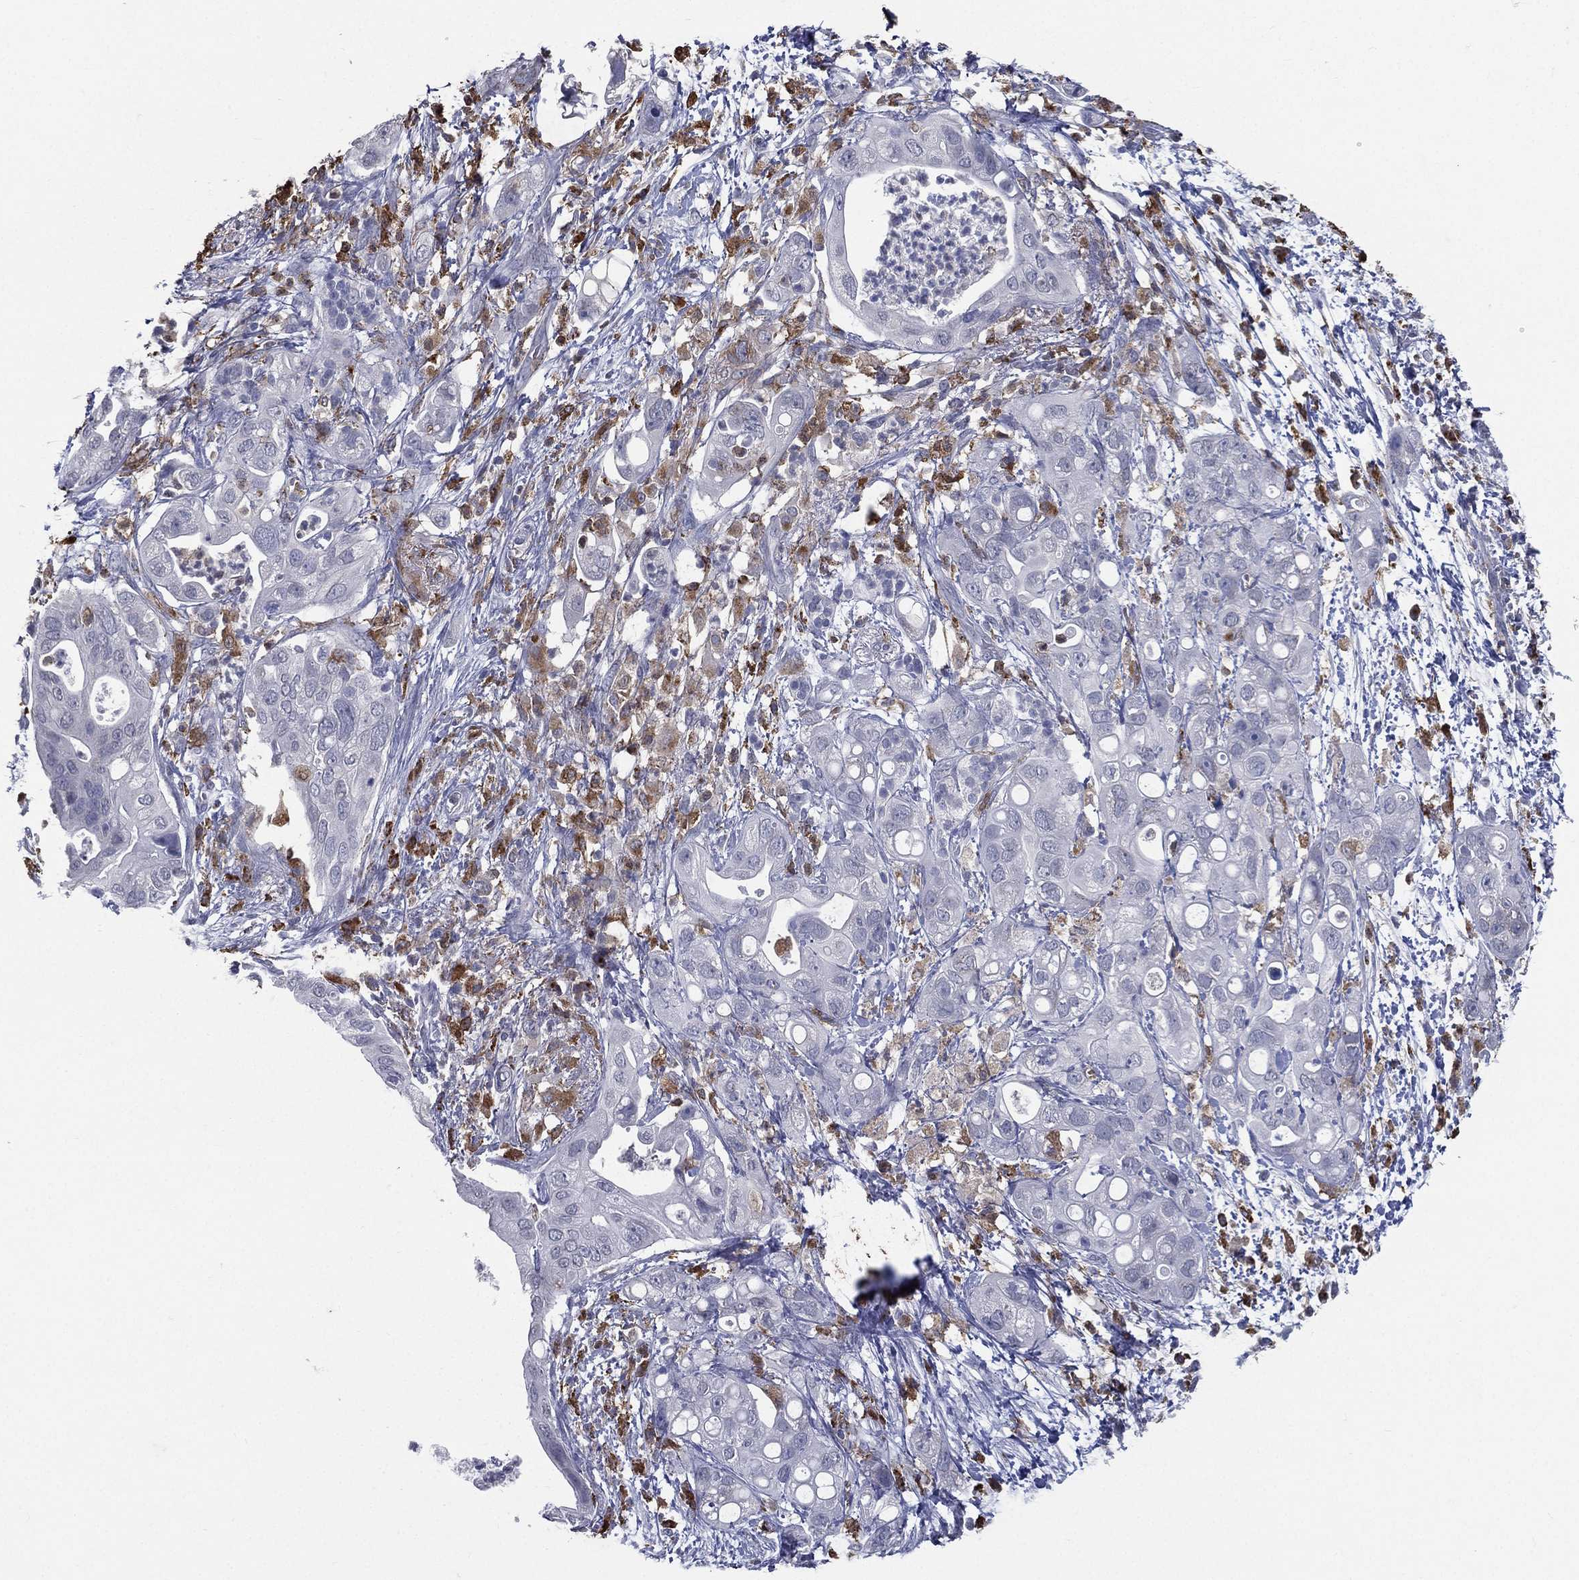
{"staining": {"intensity": "negative", "quantity": "none", "location": "none"}, "tissue": "pancreatic cancer", "cell_type": "Tumor cells", "image_type": "cancer", "snomed": [{"axis": "morphology", "description": "Adenocarcinoma, NOS"}, {"axis": "topography", "description": "Pancreas"}], "caption": "Pancreatic cancer stained for a protein using IHC shows no expression tumor cells.", "gene": "EVI2B", "patient": {"sex": "female", "age": 72}}